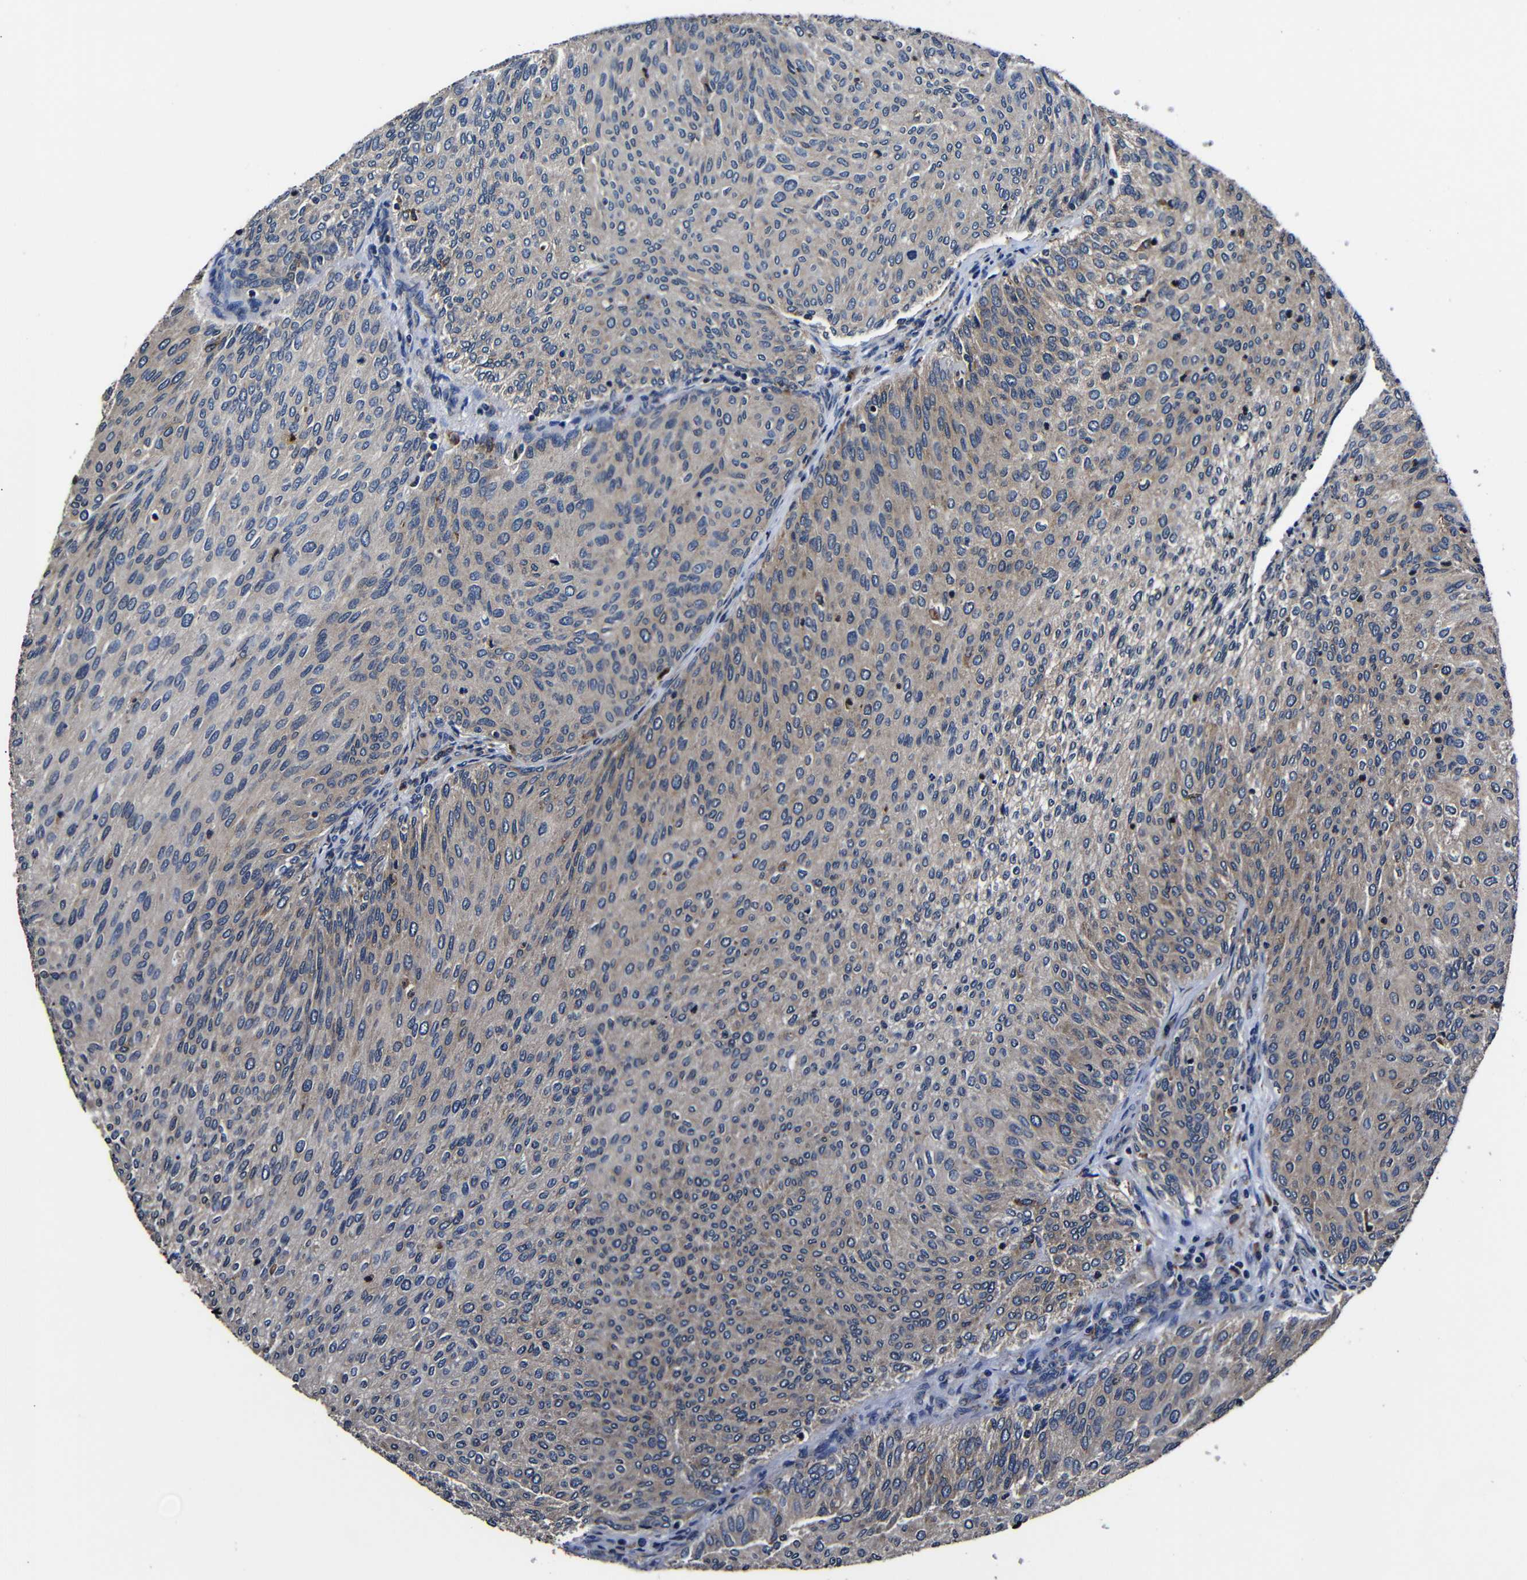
{"staining": {"intensity": "weak", "quantity": ">75%", "location": "cytoplasmic/membranous"}, "tissue": "urothelial cancer", "cell_type": "Tumor cells", "image_type": "cancer", "snomed": [{"axis": "morphology", "description": "Urothelial carcinoma, Low grade"}, {"axis": "topography", "description": "Urinary bladder"}], "caption": "Protein expression by immunohistochemistry reveals weak cytoplasmic/membranous positivity in about >75% of tumor cells in low-grade urothelial carcinoma. Using DAB (brown) and hematoxylin (blue) stains, captured at high magnification using brightfield microscopy.", "gene": "SCN9A", "patient": {"sex": "female", "age": 79}}